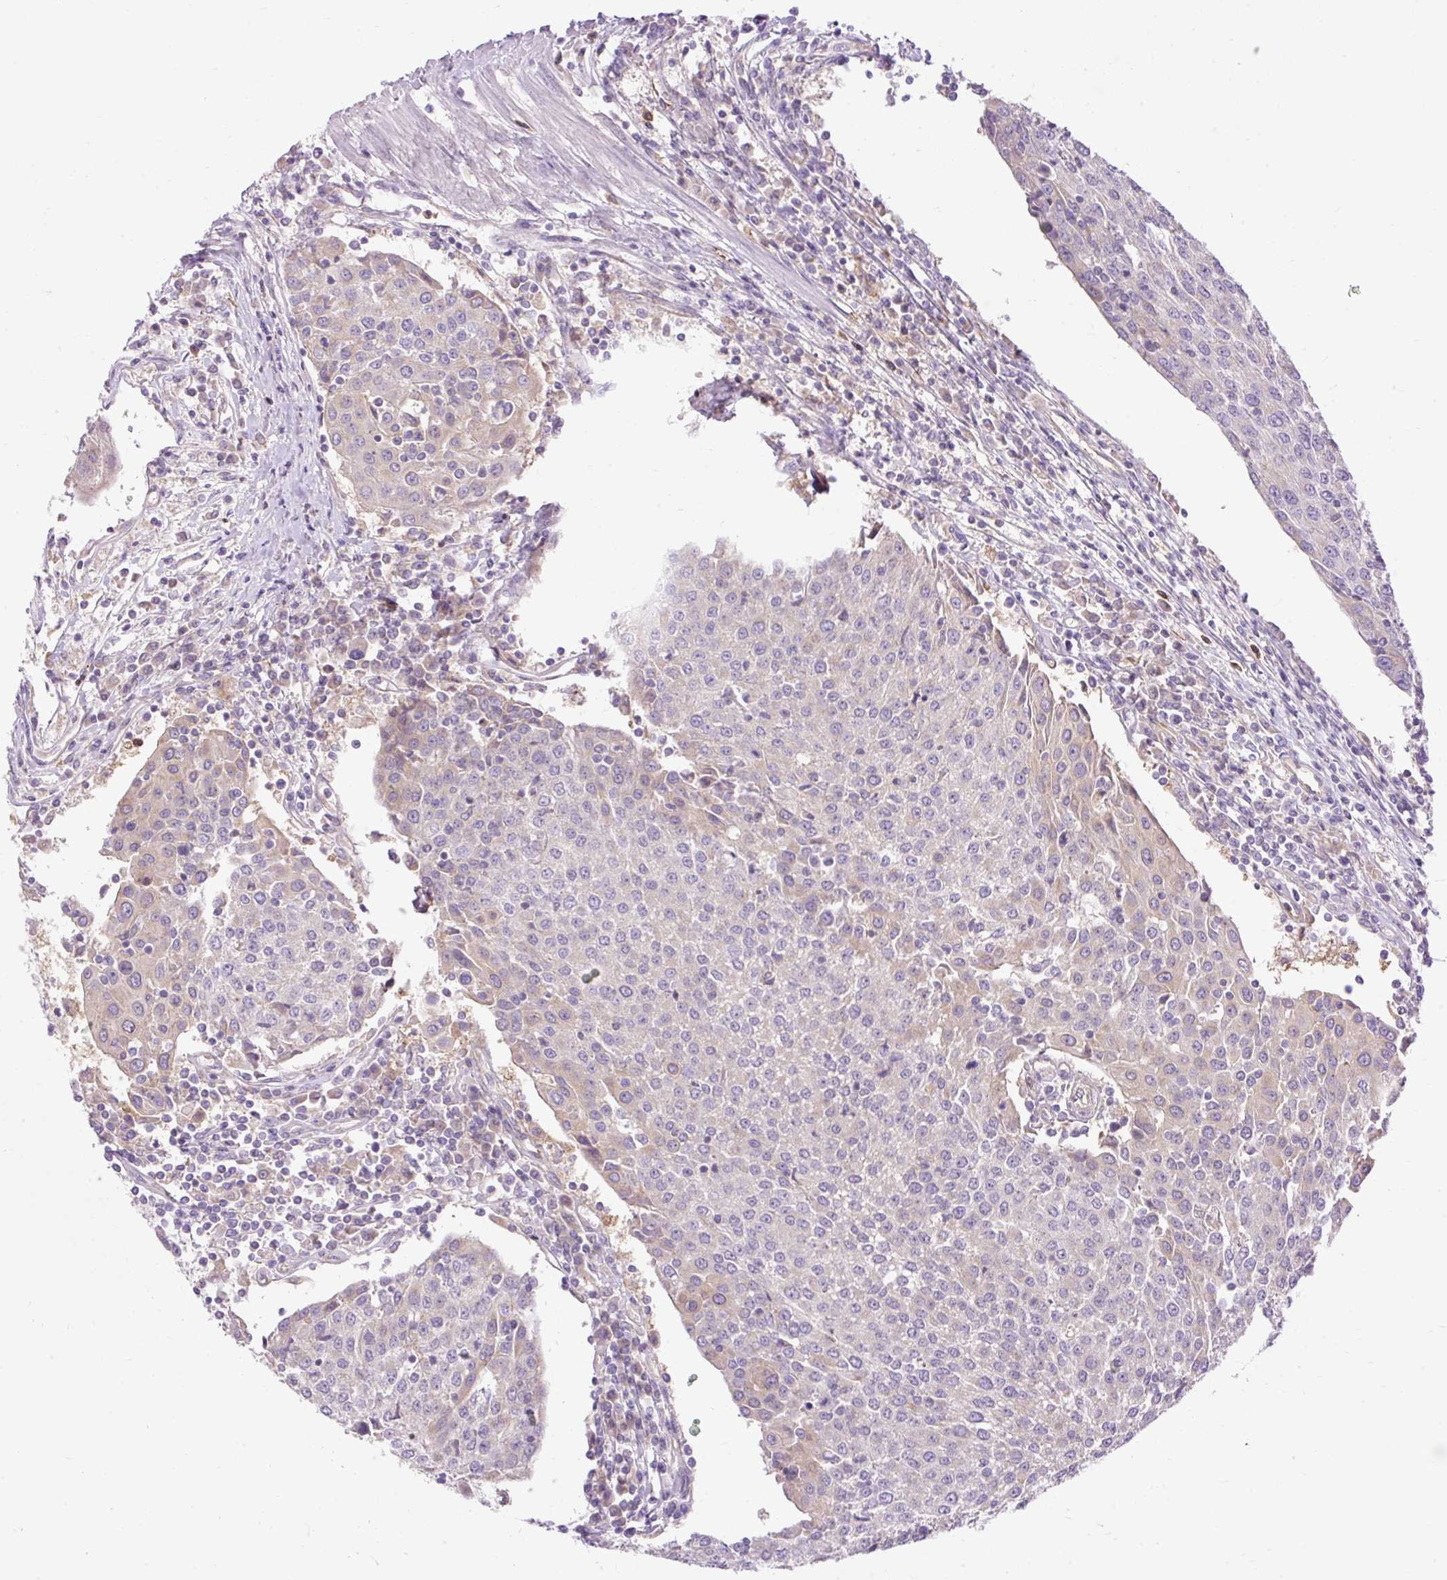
{"staining": {"intensity": "negative", "quantity": "none", "location": "none"}, "tissue": "urothelial cancer", "cell_type": "Tumor cells", "image_type": "cancer", "snomed": [{"axis": "morphology", "description": "Urothelial carcinoma, High grade"}, {"axis": "topography", "description": "Urinary bladder"}], "caption": "Immunohistochemistry (IHC) of urothelial cancer exhibits no positivity in tumor cells.", "gene": "HEXB", "patient": {"sex": "female", "age": 85}}